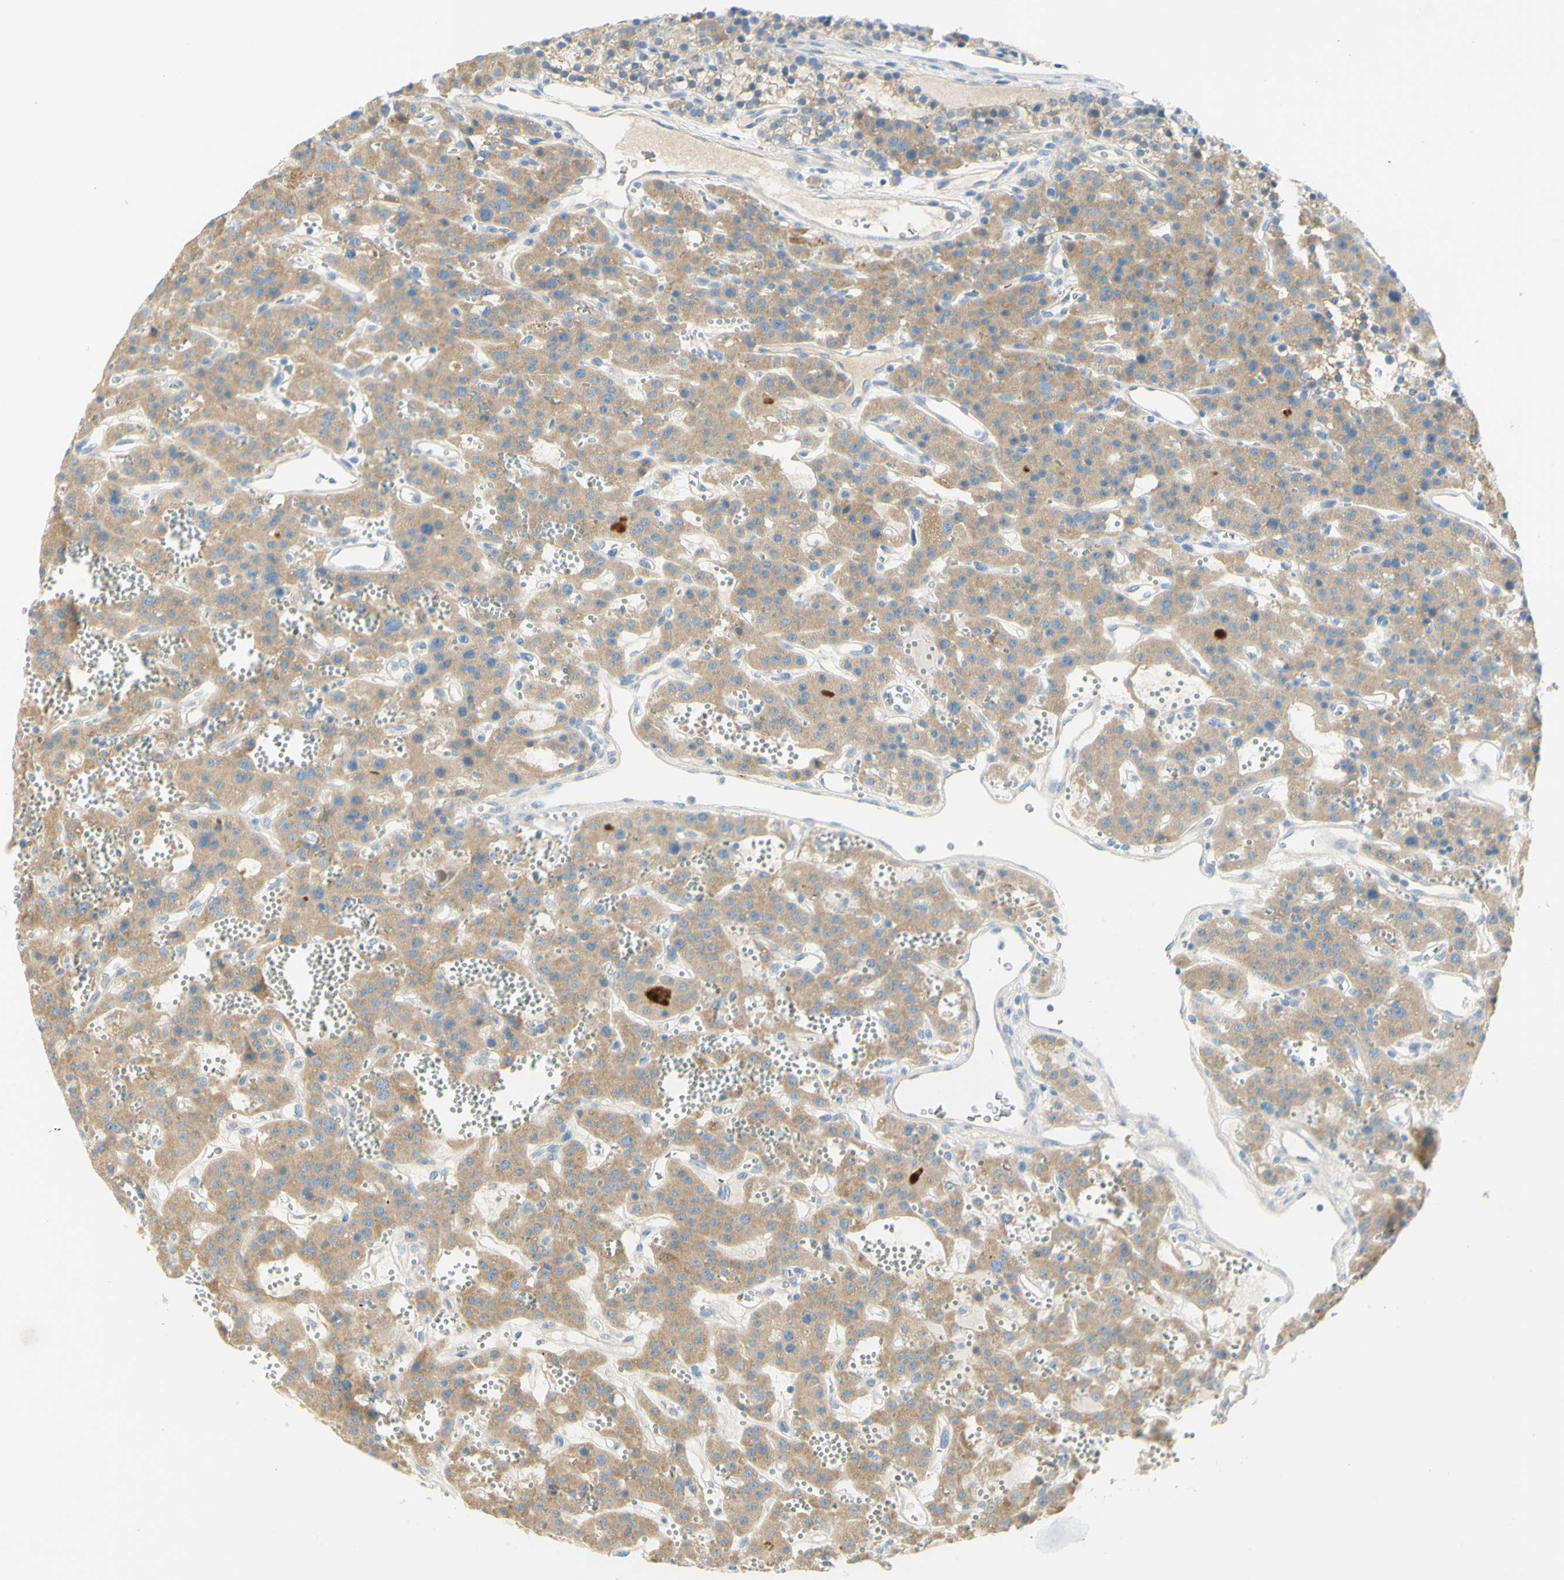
{"staining": {"intensity": "moderate", "quantity": "25%-75%", "location": "cytoplasmic/membranous"}, "tissue": "parathyroid gland", "cell_type": "Glandular cells", "image_type": "normal", "snomed": [{"axis": "morphology", "description": "Normal tissue, NOS"}, {"axis": "morphology", "description": "Adenoma, NOS"}, {"axis": "topography", "description": "Parathyroid gland"}], "caption": "Immunohistochemical staining of normal human parathyroid gland shows 25%-75% levels of moderate cytoplasmic/membranous protein expression in about 25%-75% of glandular cells.", "gene": "GCNT3", "patient": {"sex": "female", "age": 81}}